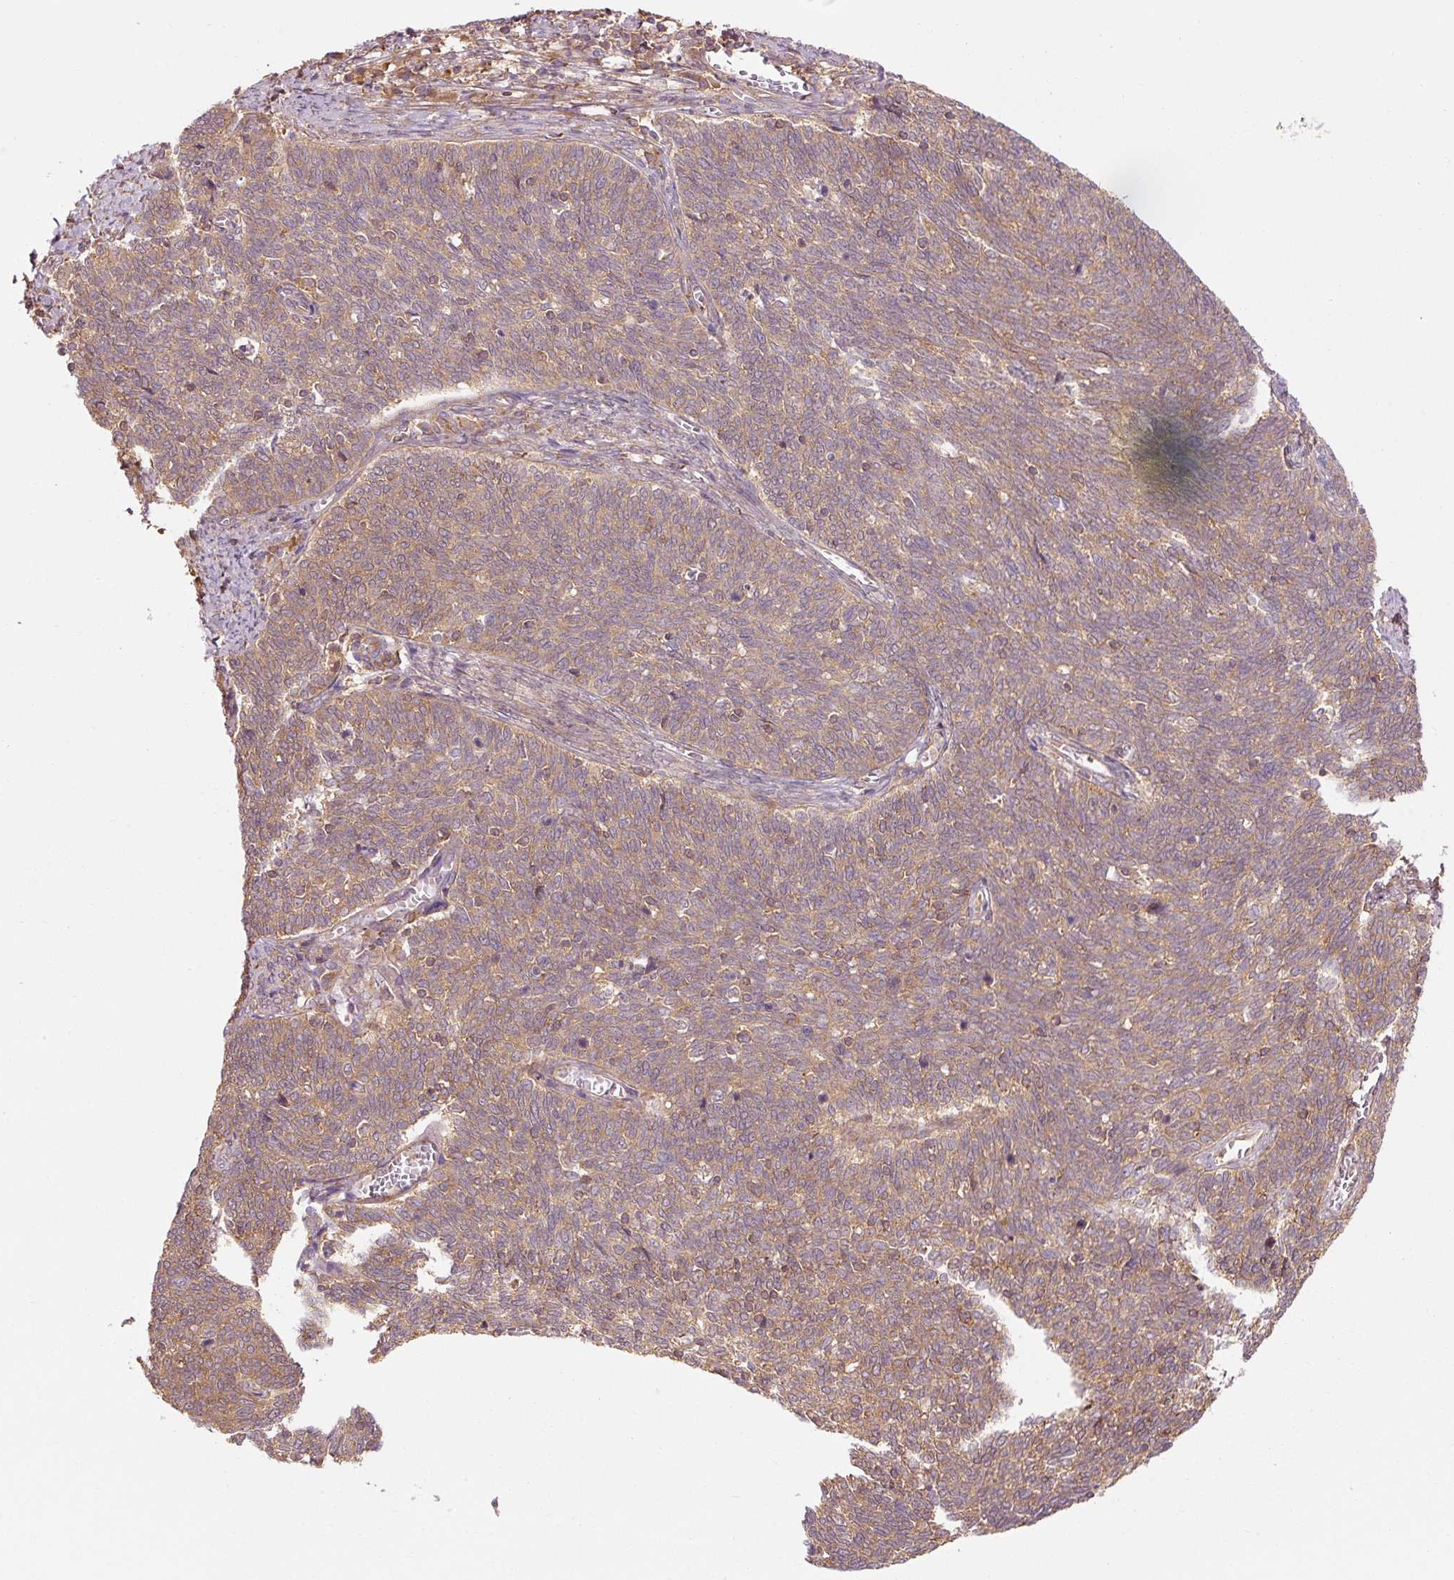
{"staining": {"intensity": "weak", "quantity": ">75%", "location": "cytoplasmic/membranous"}, "tissue": "cervical cancer", "cell_type": "Tumor cells", "image_type": "cancer", "snomed": [{"axis": "morphology", "description": "Squamous cell carcinoma, NOS"}, {"axis": "topography", "description": "Cervix"}], "caption": "Tumor cells demonstrate low levels of weak cytoplasmic/membranous expression in about >75% of cells in human cervical squamous cell carcinoma. (brown staining indicates protein expression, while blue staining denotes nuclei).", "gene": "PDAP1", "patient": {"sex": "female", "age": 39}}